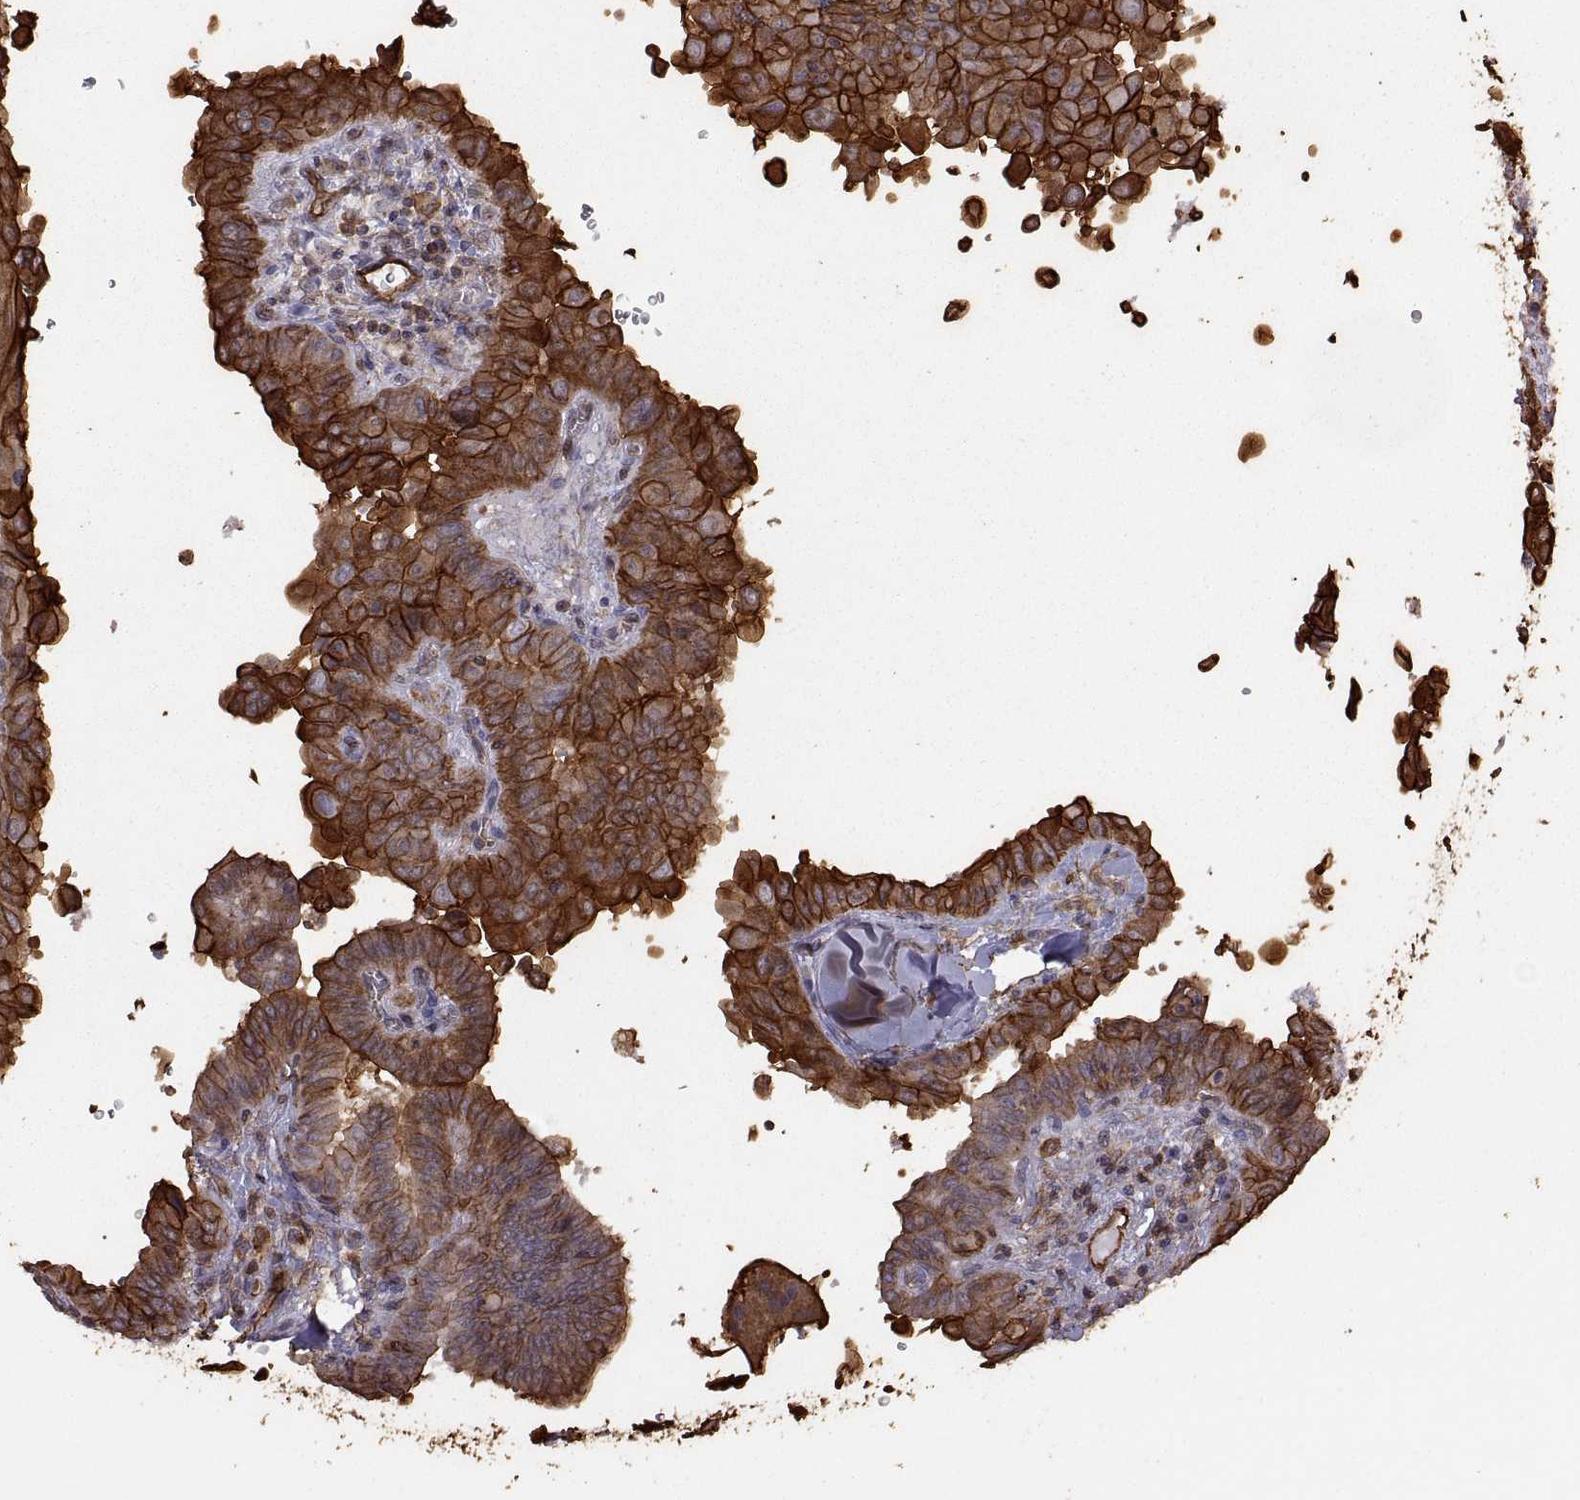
{"staining": {"intensity": "strong", "quantity": "25%-75%", "location": "cytoplasmic/membranous"}, "tissue": "thyroid cancer", "cell_type": "Tumor cells", "image_type": "cancer", "snomed": [{"axis": "morphology", "description": "Papillary adenocarcinoma, NOS"}, {"axis": "topography", "description": "Thyroid gland"}], "caption": "The photomicrograph reveals immunohistochemical staining of thyroid cancer. There is strong cytoplasmic/membranous staining is appreciated in about 25%-75% of tumor cells. (Brightfield microscopy of DAB IHC at high magnification).", "gene": "S100A10", "patient": {"sex": "female", "age": 37}}